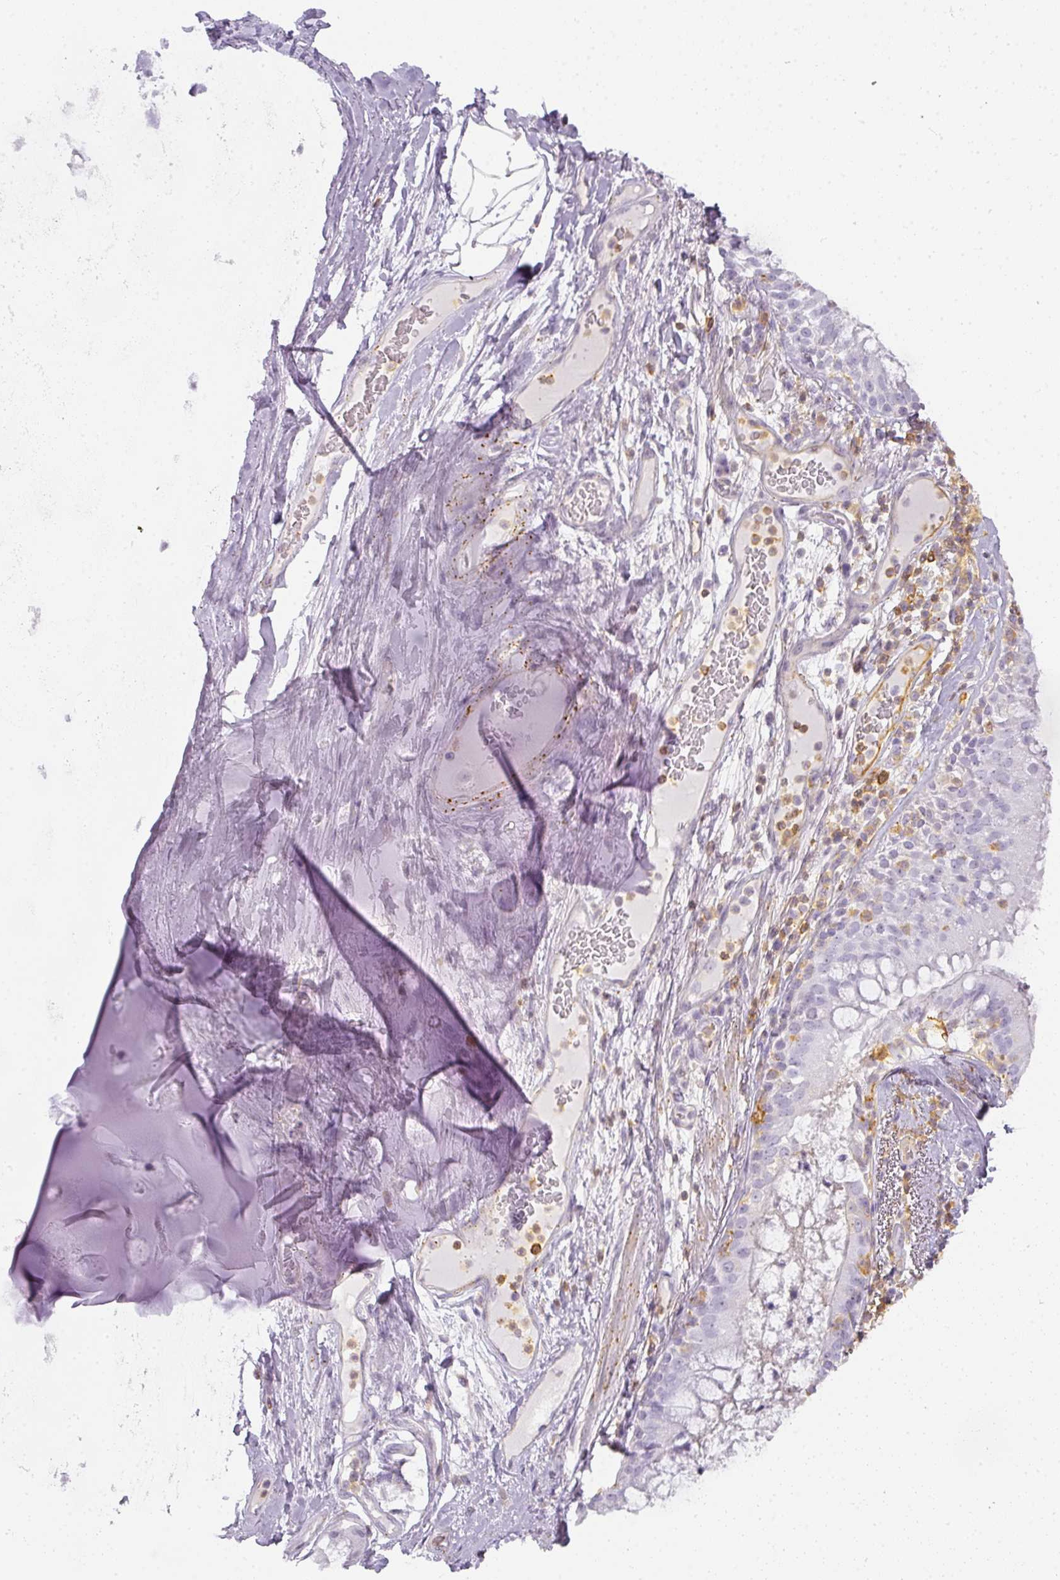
{"staining": {"intensity": "negative", "quantity": "none", "location": "none"}, "tissue": "bronchus", "cell_type": "Respiratory epithelial cells", "image_type": "normal", "snomed": [{"axis": "morphology", "description": "Normal tissue, NOS"}, {"axis": "topography", "description": "Cartilage tissue"}, {"axis": "topography", "description": "Bronchus"}], "caption": "High magnification brightfield microscopy of benign bronchus stained with DAB (3,3'-diaminobenzidine) (brown) and counterstained with hematoxylin (blue): respiratory epithelial cells show no significant staining. (Brightfield microscopy of DAB immunohistochemistry at high magnification).", "gene": "TMEM42", "patient": {"sex": "male", "age": 63}}